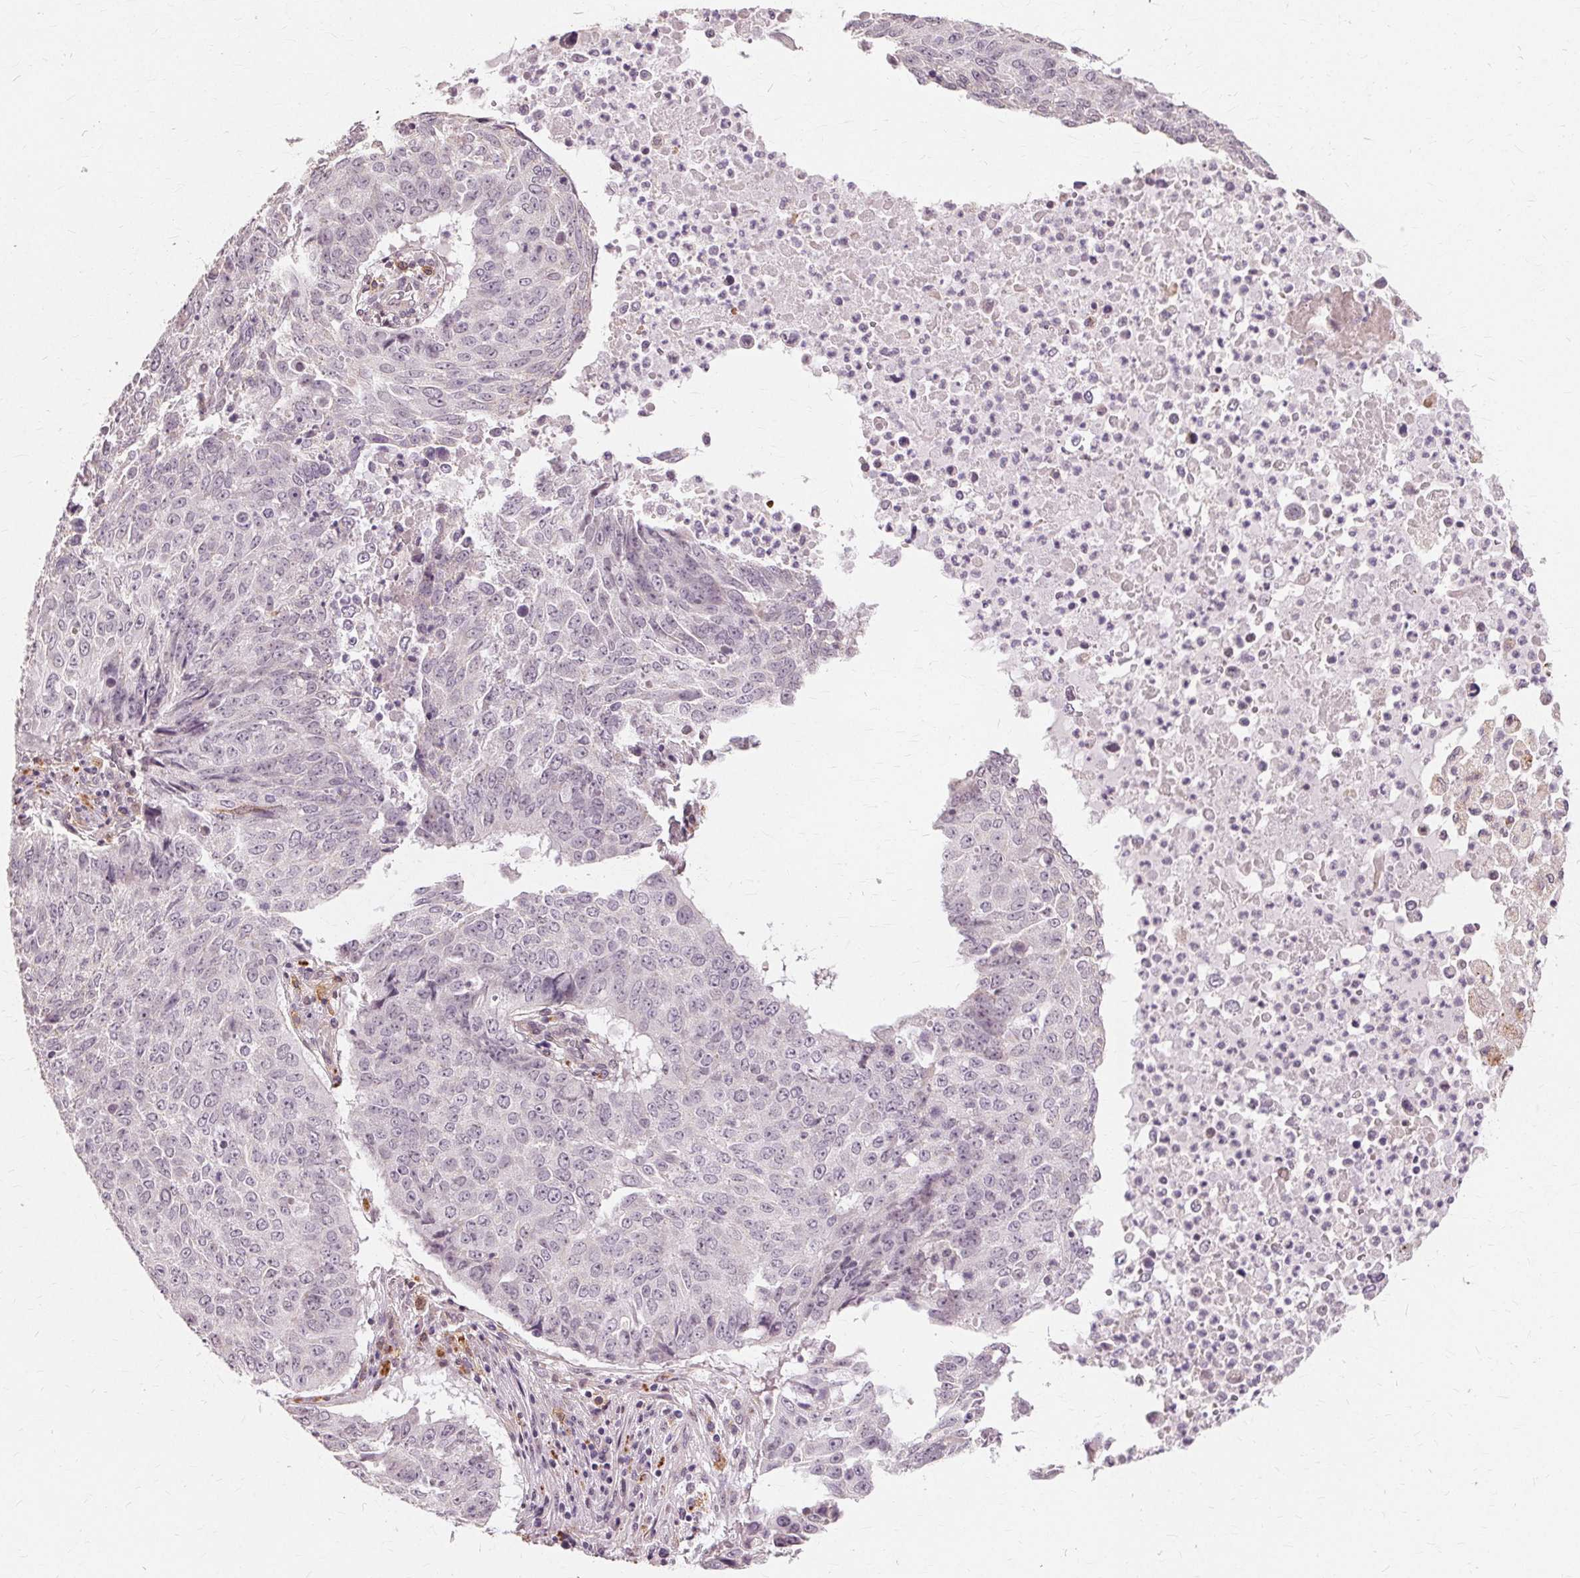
{"staining": {"intensity": "negative", "quantity": "none", "location": "none"}, "tissue": "lung cancer", "cell_type": "Tumor cells", "image_type": "cancer", "snomed": [{"axis": "morphology", "description": "Normal tissue, NOS"}, {"axis": "morphology", "description": "Squamous cell carcinoma, NOS"}, {"axis": "topography", "description": "Bronchus"}, {"axis": "topography", "description": "Lung"}], "caption": "A histopathology image of human lung cancer is negative for staining in tumor cells.", "gene": "SIGLEC6", "patient": {"sex": "male", "age": 64}}